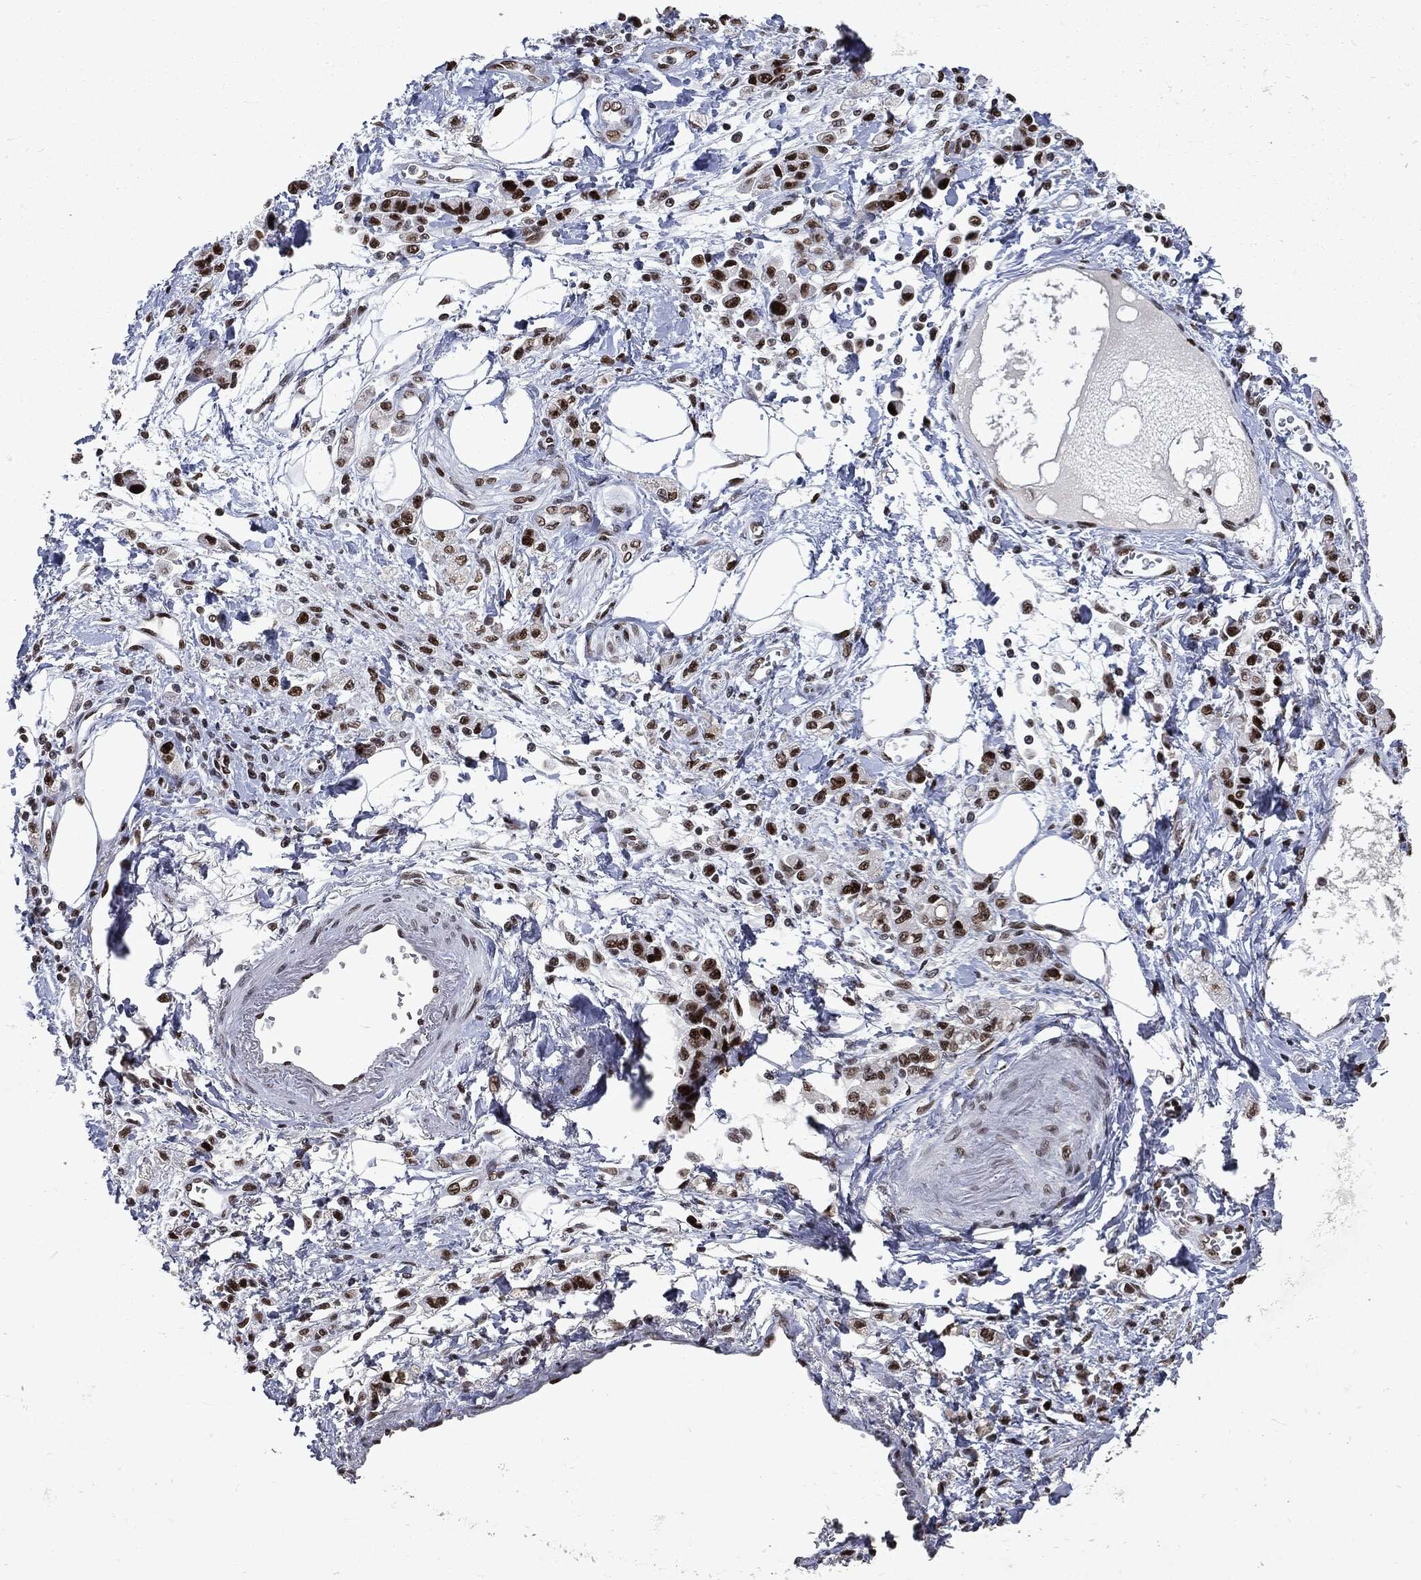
{"staining": {"intensity": "strong", "quantity": ">75%", "location": "nuclear"}, "tissue": "stomach cancer", "cell_type": "Tumor cells", "image_type": "cancer", "snomed": [{"axis": "morphology", "description": "Adenocarcinoma, NOS"}, {"axis": "topography", "description": "Stomach"}], "caption": "An image of stomach cancer stained for a protein exhibits strong nuclear brown staining in tumor cells. The protein is stained brown, and the nuclei are stained in blue (DAB IHC with brightfield microscopy, high magnification).", "gene": "MSH2", "patient": {"sex": "male", "age": 77}}